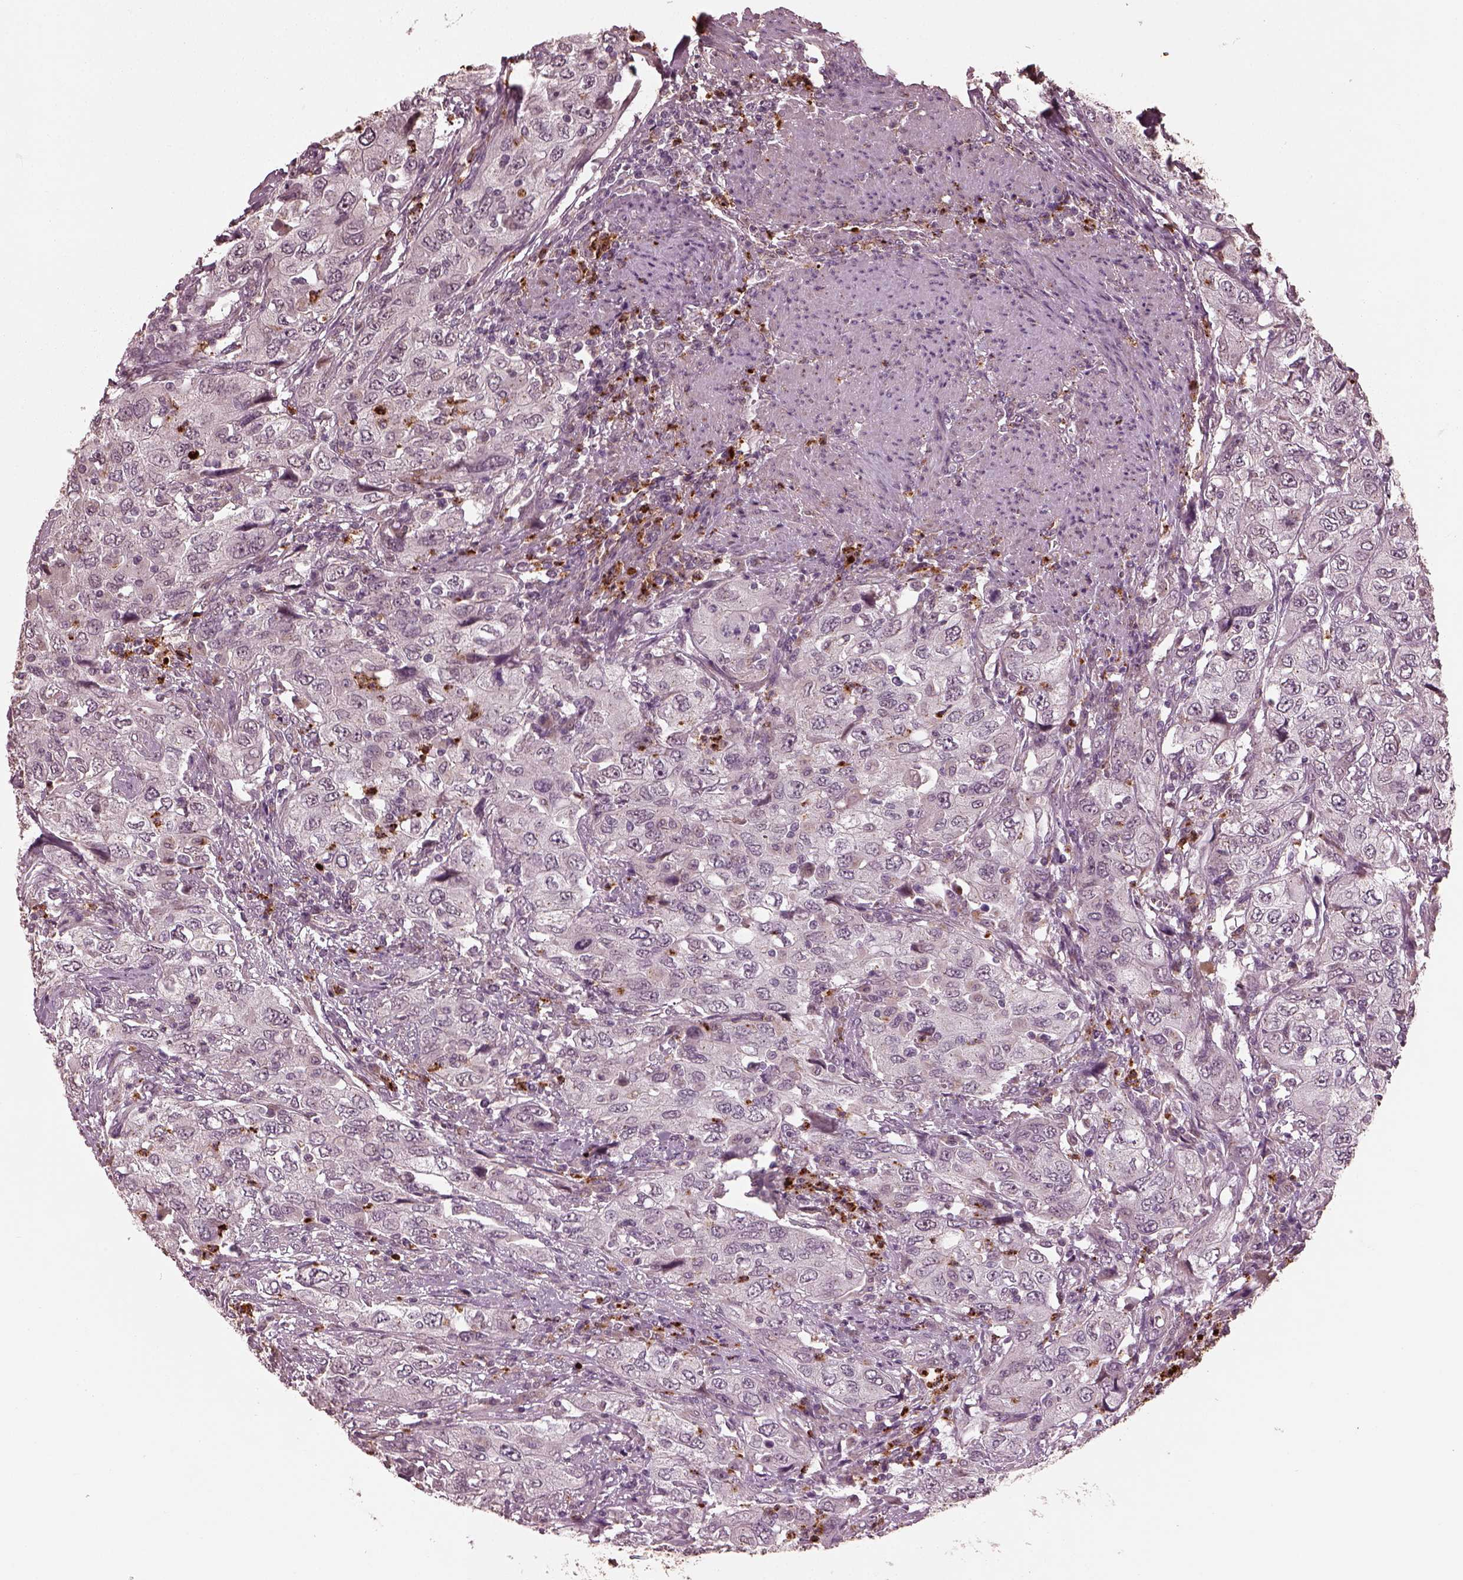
{"staining": {"intensity": "negative", "quantity": "none", "location": "none"}, "tissue": "urothelial cancer", "cell_type": "Tumor cells", "image_type": "cancer", "snomed": [{"axis": "morphology", "description": "Urothelial carcinoma, High grade"}, {"axis": "topography", "description": "Urinary bladder"}], "caption": "There is no significant staining in tumor cells of high-grade urothelial carcinoma.", "gene": "RUFY3", "patient": {"sex": "male", "age": 76}}